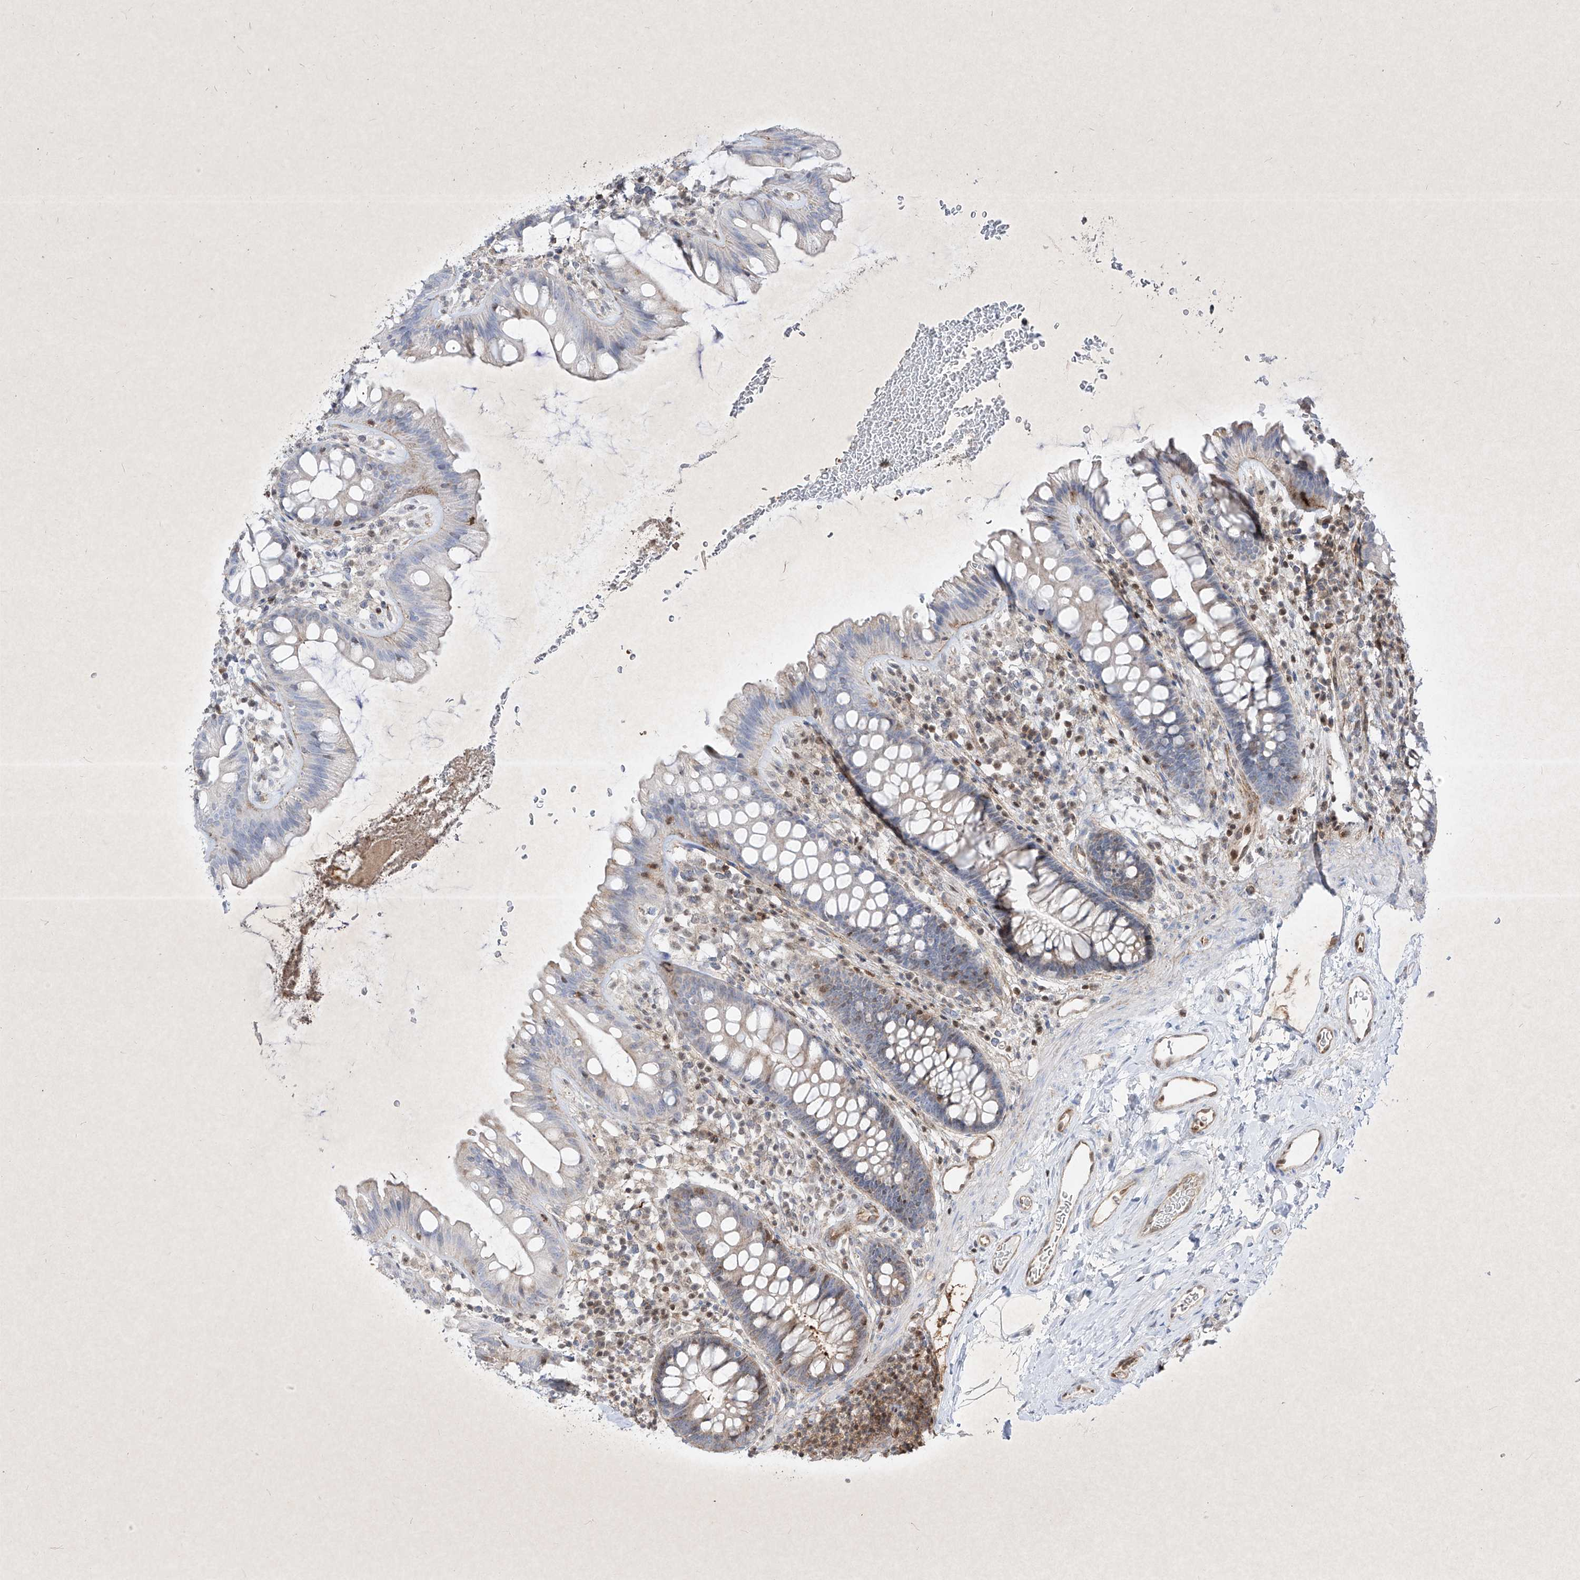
{"staining": {"intensity": "moderate", "quantity": ">75%", "location": "cytoplasmic/membranous"}, "tissue": "colon", "cell_type": "Endothelial cells", "image_type": "normal", "snomed": [{"axis": "morphology", "description": "Normal tissue, NOS"}, {"axis": "topography", "description": "Colon"}], "caption": "Colon stained with immunohistochemistry (IHC) demonstrates moderate cytoplasmic/membranous positivity in approximately >75% of endothelial cells. (DAB IHC with brightfield microscopy, high magnification).", "gene": "PSMB10", "patient": {"sex": "female", "age": 62}}